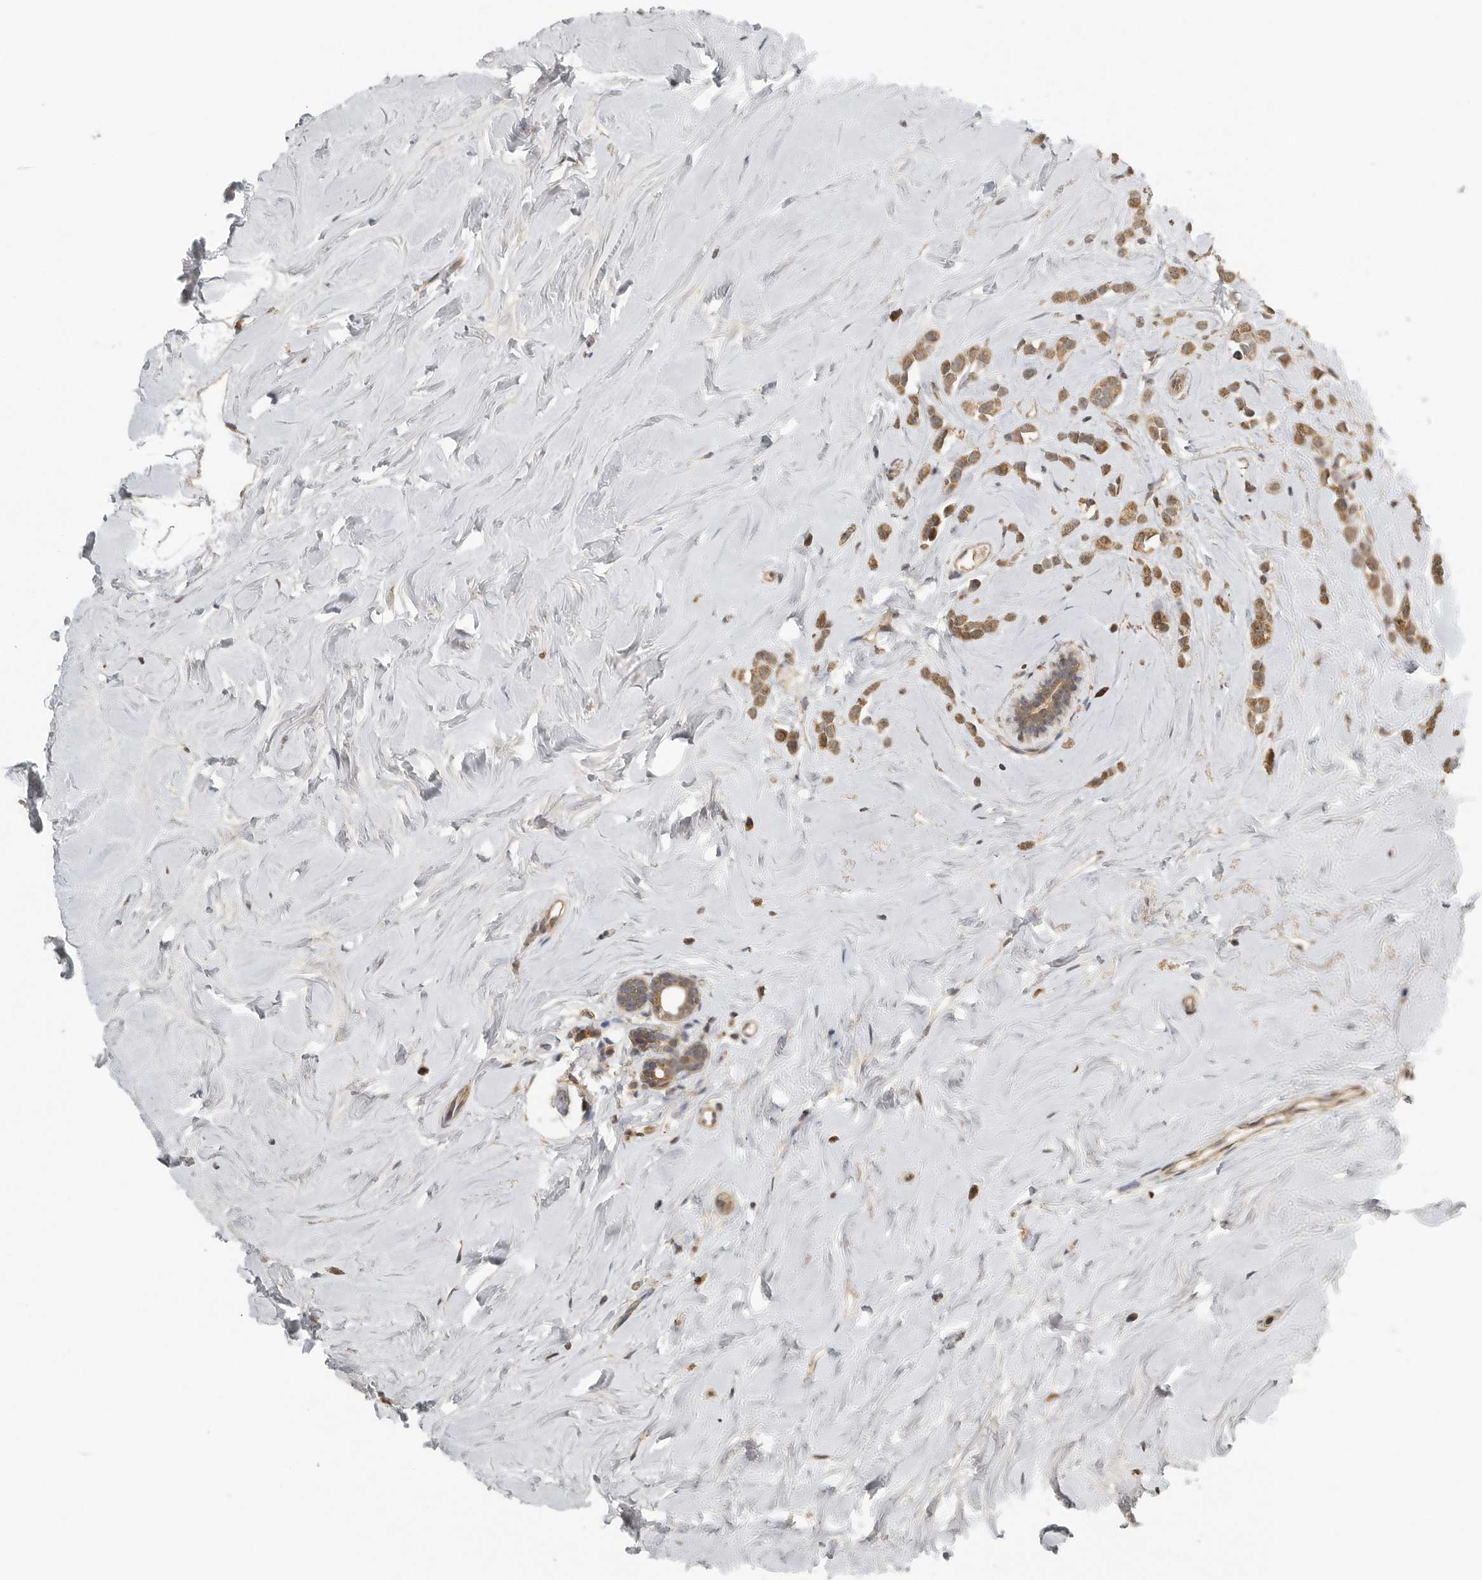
{"staining": {"intensity": "moderate", "quantity": ">75%", "location": "cytoplasmic/membranous"}, "tissue": "breast cancer", "cell_type": "Tumor cells", "image_type": "cancer", "snomed": [{"axis": "morphology", "description": "Lobular carcinoma"}, {"axis": "topography", "description": "Breast"}], "caption": "DAB (3,3'-diaminobenzidine) immunohistochemical staining of breast cancer (lobular carcinoma) demonstrates moderate cytoplasmic/membranous protein staining in approximately >75% of tumor cells. The staining was performed using DAB (3,3'-diaminobenzidine) to visualize the protein expression in brown, while the nuclei were stained in blue with hematoxylin (Magnification: 20x).", "gene": "AFAP1", "patient": {"sex": "female", "age": 47}}